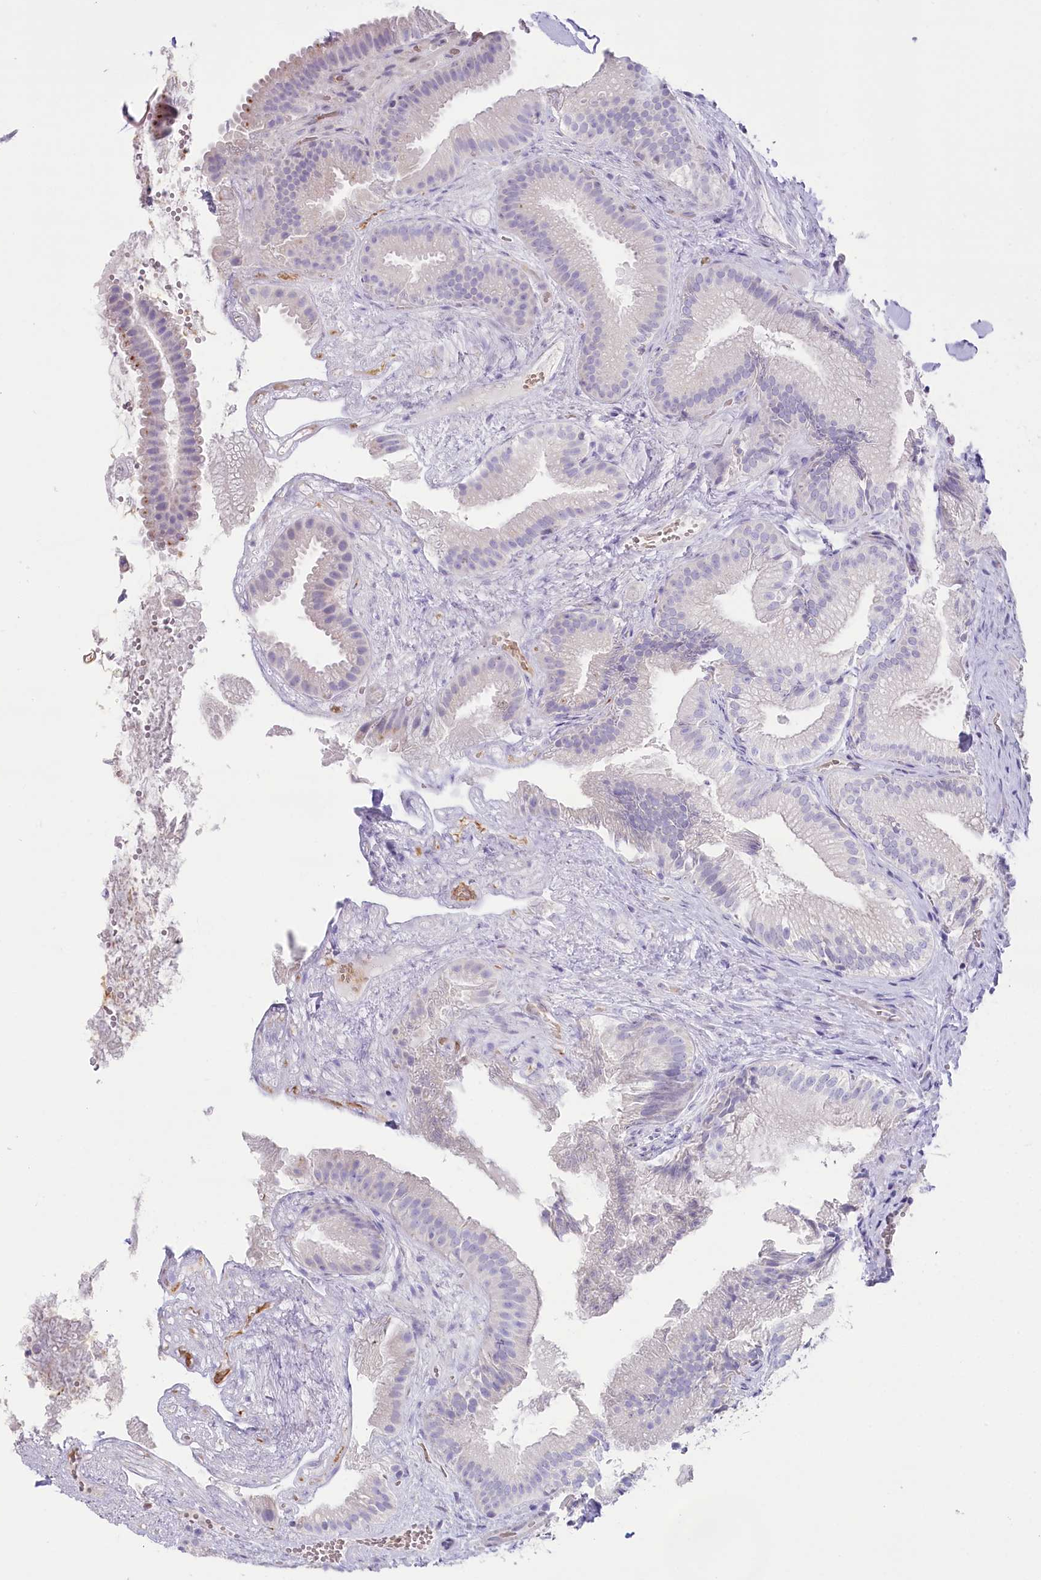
{"staining": {"intensity": "negative", "quantity": "none", "location": "none"}, "tissue": "gallbladder", "cell_type": "Glandular cells", "image_type": "normal", "snomed": [{"axis": "morphology", "description": "Normal tissue, NOS"}, {"axis": "topography", "description": "Gallbladder"}], "caption": "An immunohistochemistry (IHC) image of normal gallbladder is shown. There is no staining in glandular cells of gallbladder. Brightfield microscopy of IHC stained with DAB (3,3'-diaminobenzidine) (brown) and hematoxylin (blue), captured at high magnification.", "gene": "MYOZ1", "patient": {"sex": "female", "age": 30}}